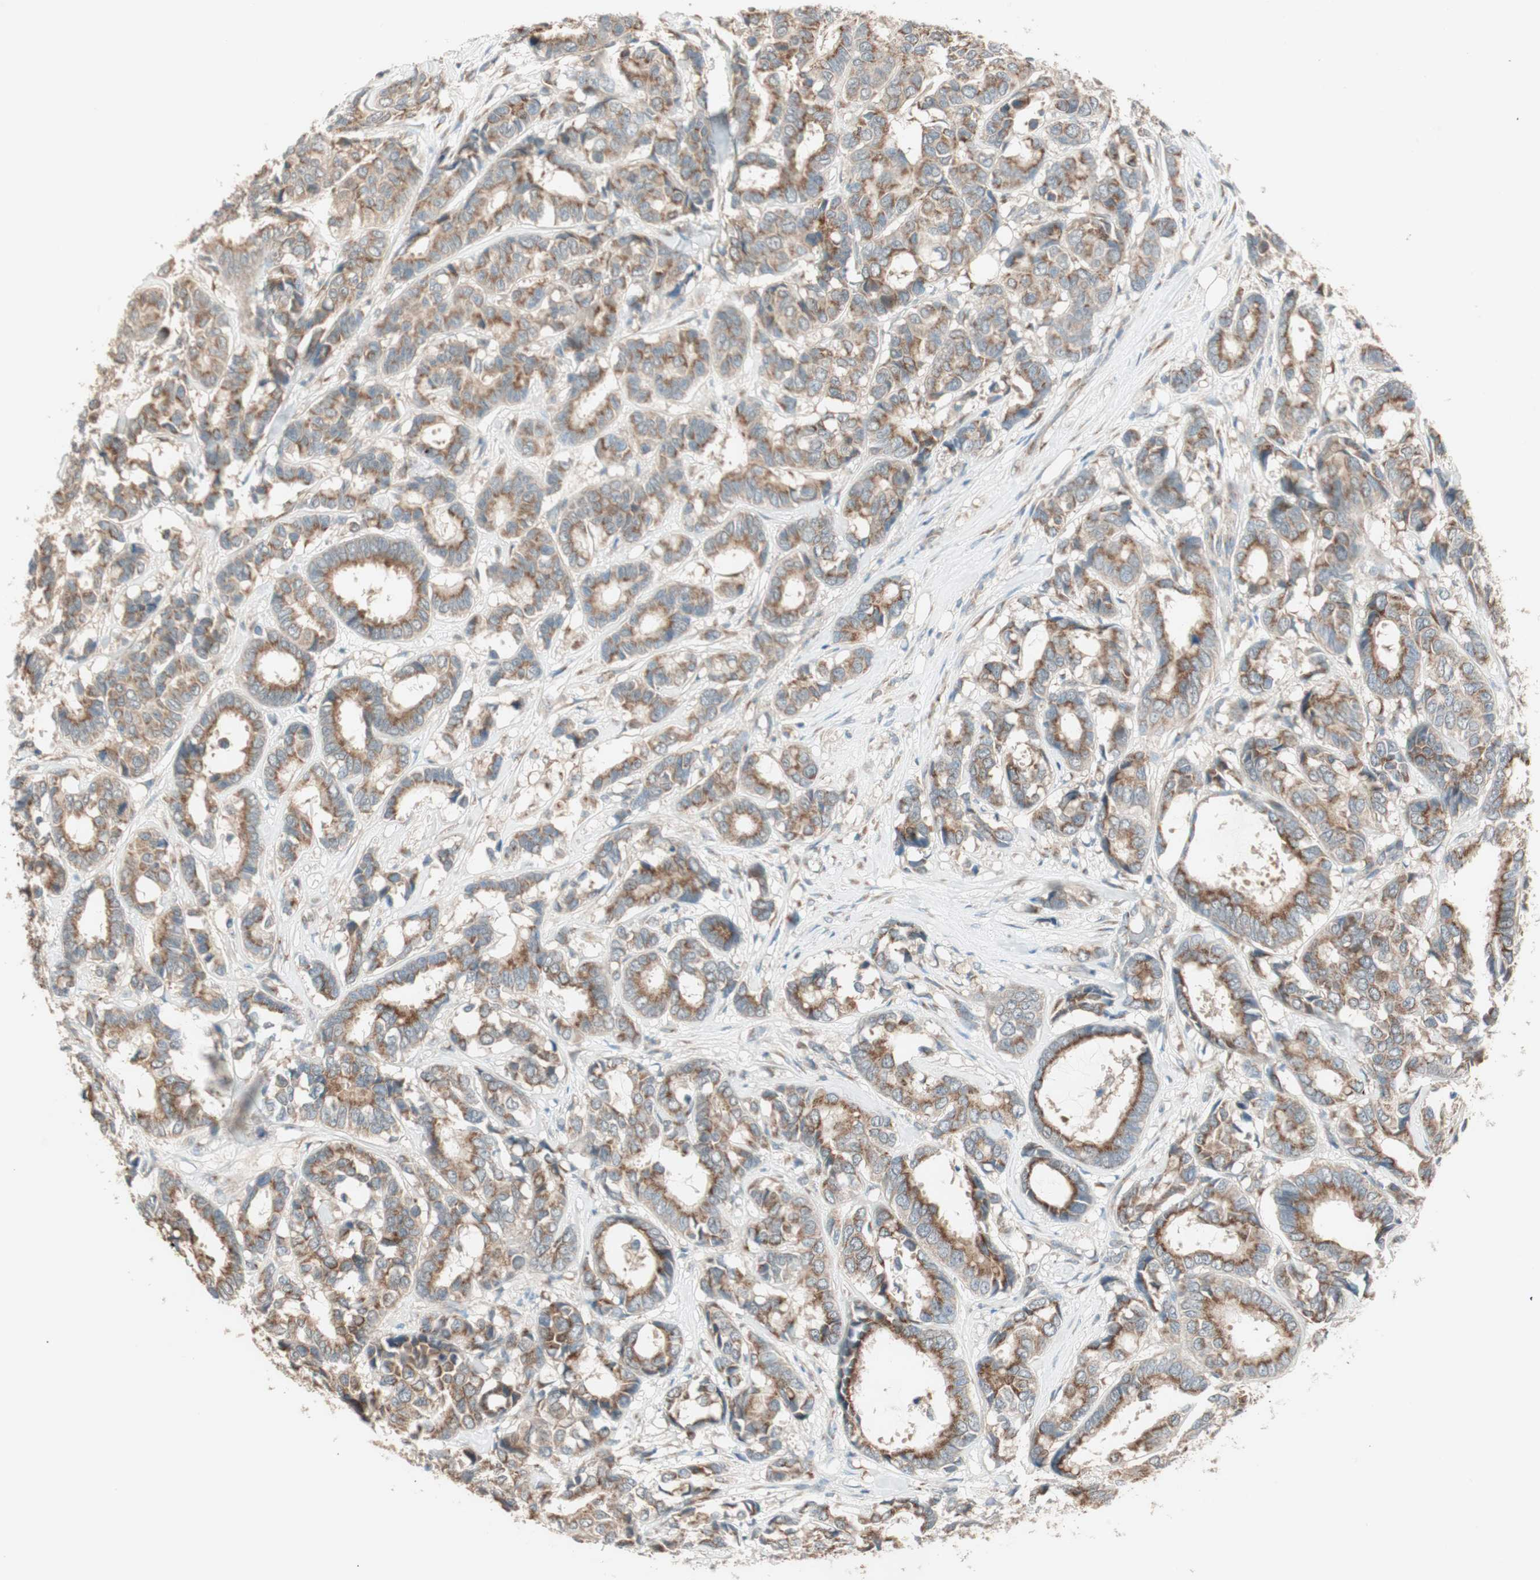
{"staining": {"intensity": "moderate", "quantity": ">75%", "location": "cytoplasmic/membranous"}, "tissue": "breast cancer", "cell_type": "Tumor cells", "image_type": "cancer", "snomed": [{"axis": "morphology", "description": "Duct carcinoma"}, {"axis": "topography", "description": "Breast"}], "caption": "DAB immunohistochemical staining of breast cancer exhibits moderate cytoplasmic/membranous protein expression in approximately >75% of tumor cells.", "gene": "SEC16A", "patient": {"sex": "female", "age": 87}}